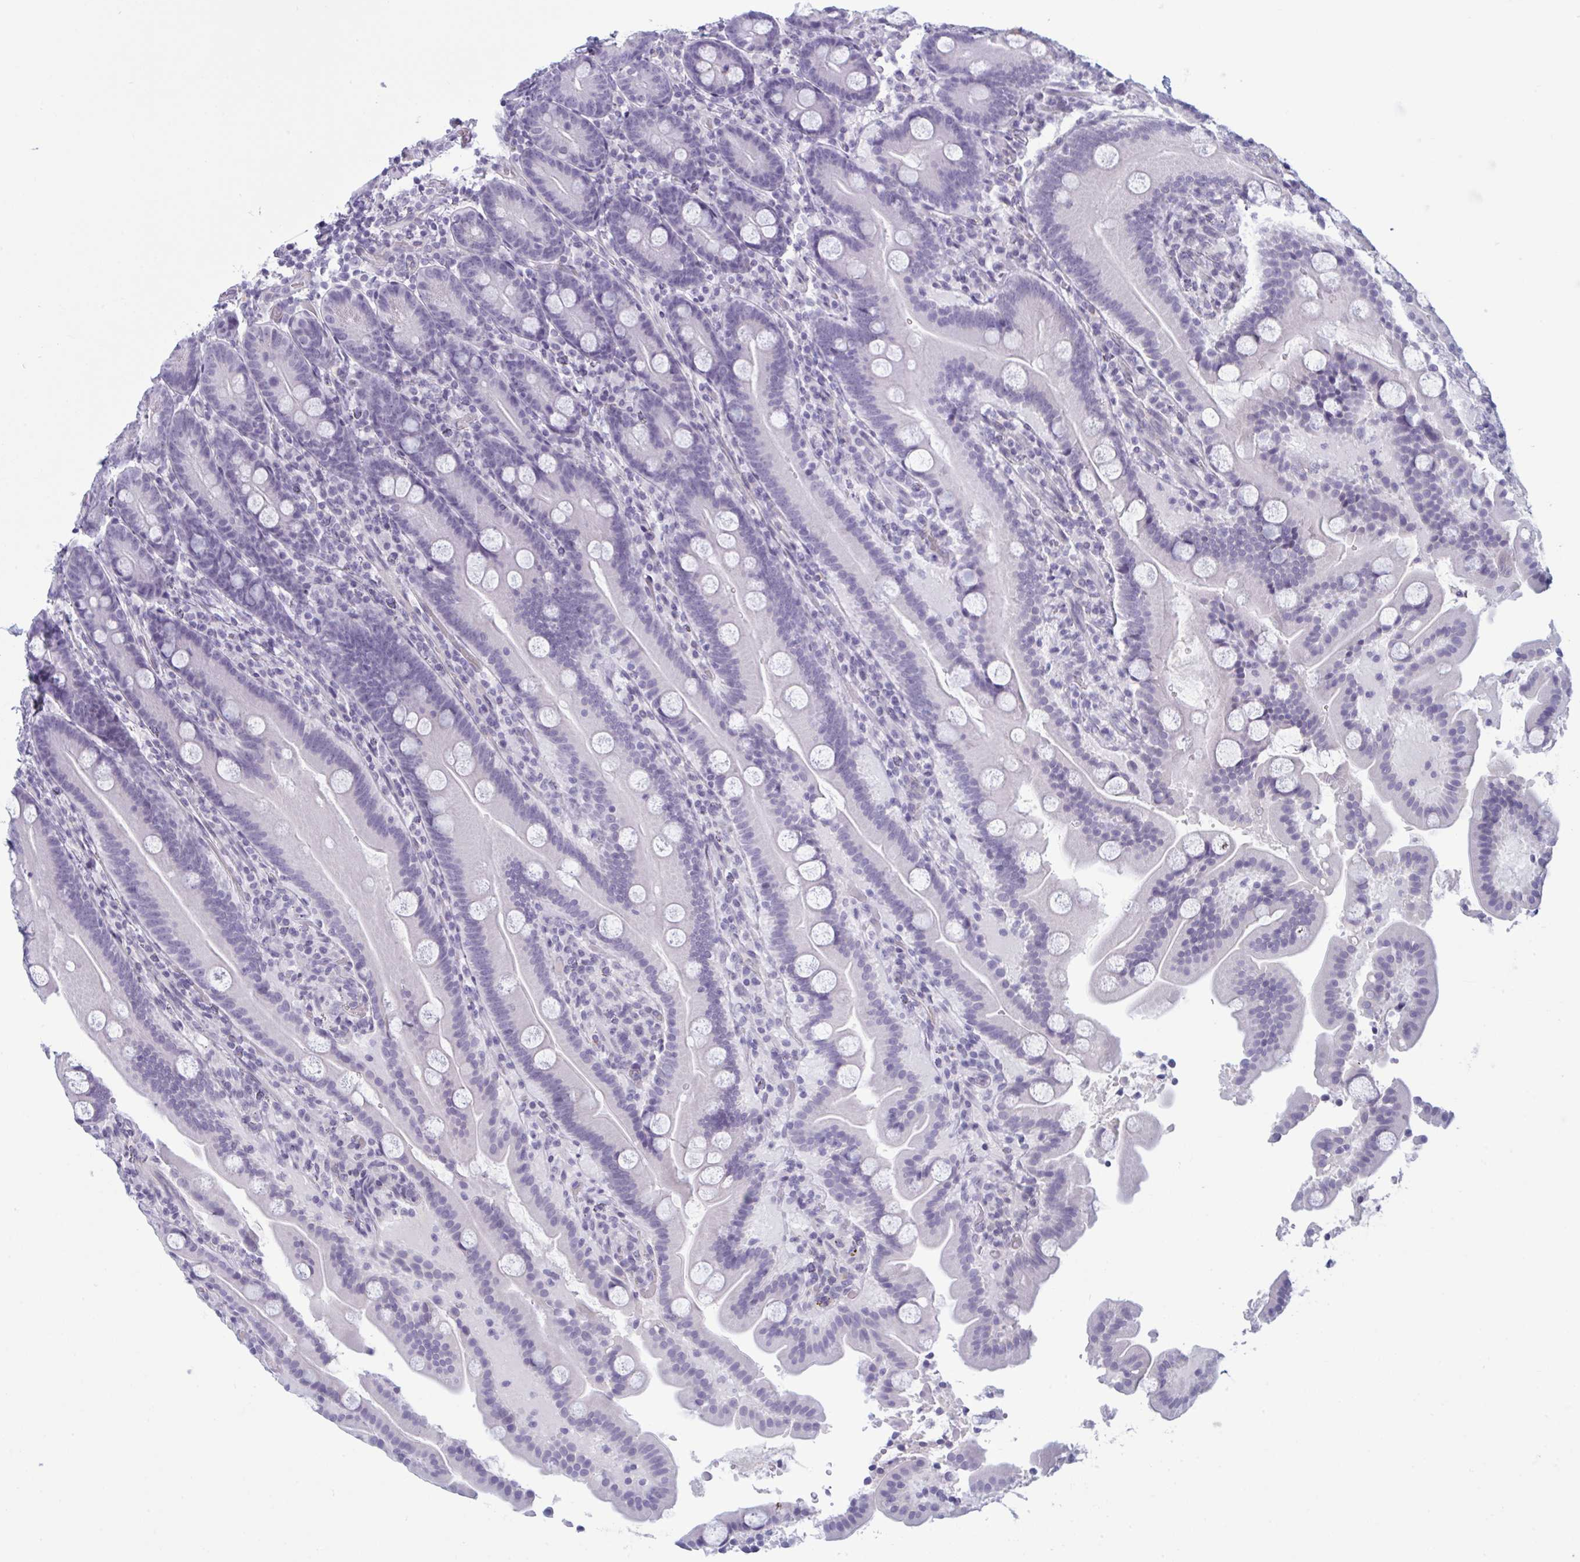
{"staining": {"intensity": "negative", "quantity": "none", "location": "none"}, "tissue": "duodenum", "cell_type": "Glandular cells", "image_type": "normal", "snomed": [{"axis": "morphology", "description": "Normal tissue, NOS"}, {"axis": "topography", "description": "Duodenum"}], "caption": "An immunohistochemistry histopathology image of normal duodenum is shown. There is no staining in glandular cells of duodenum. (Brightfield microscopy of DAB IHC at high magnification).", "gene": "OR1L3", "patient": {"sex": "male", "age": 55}}